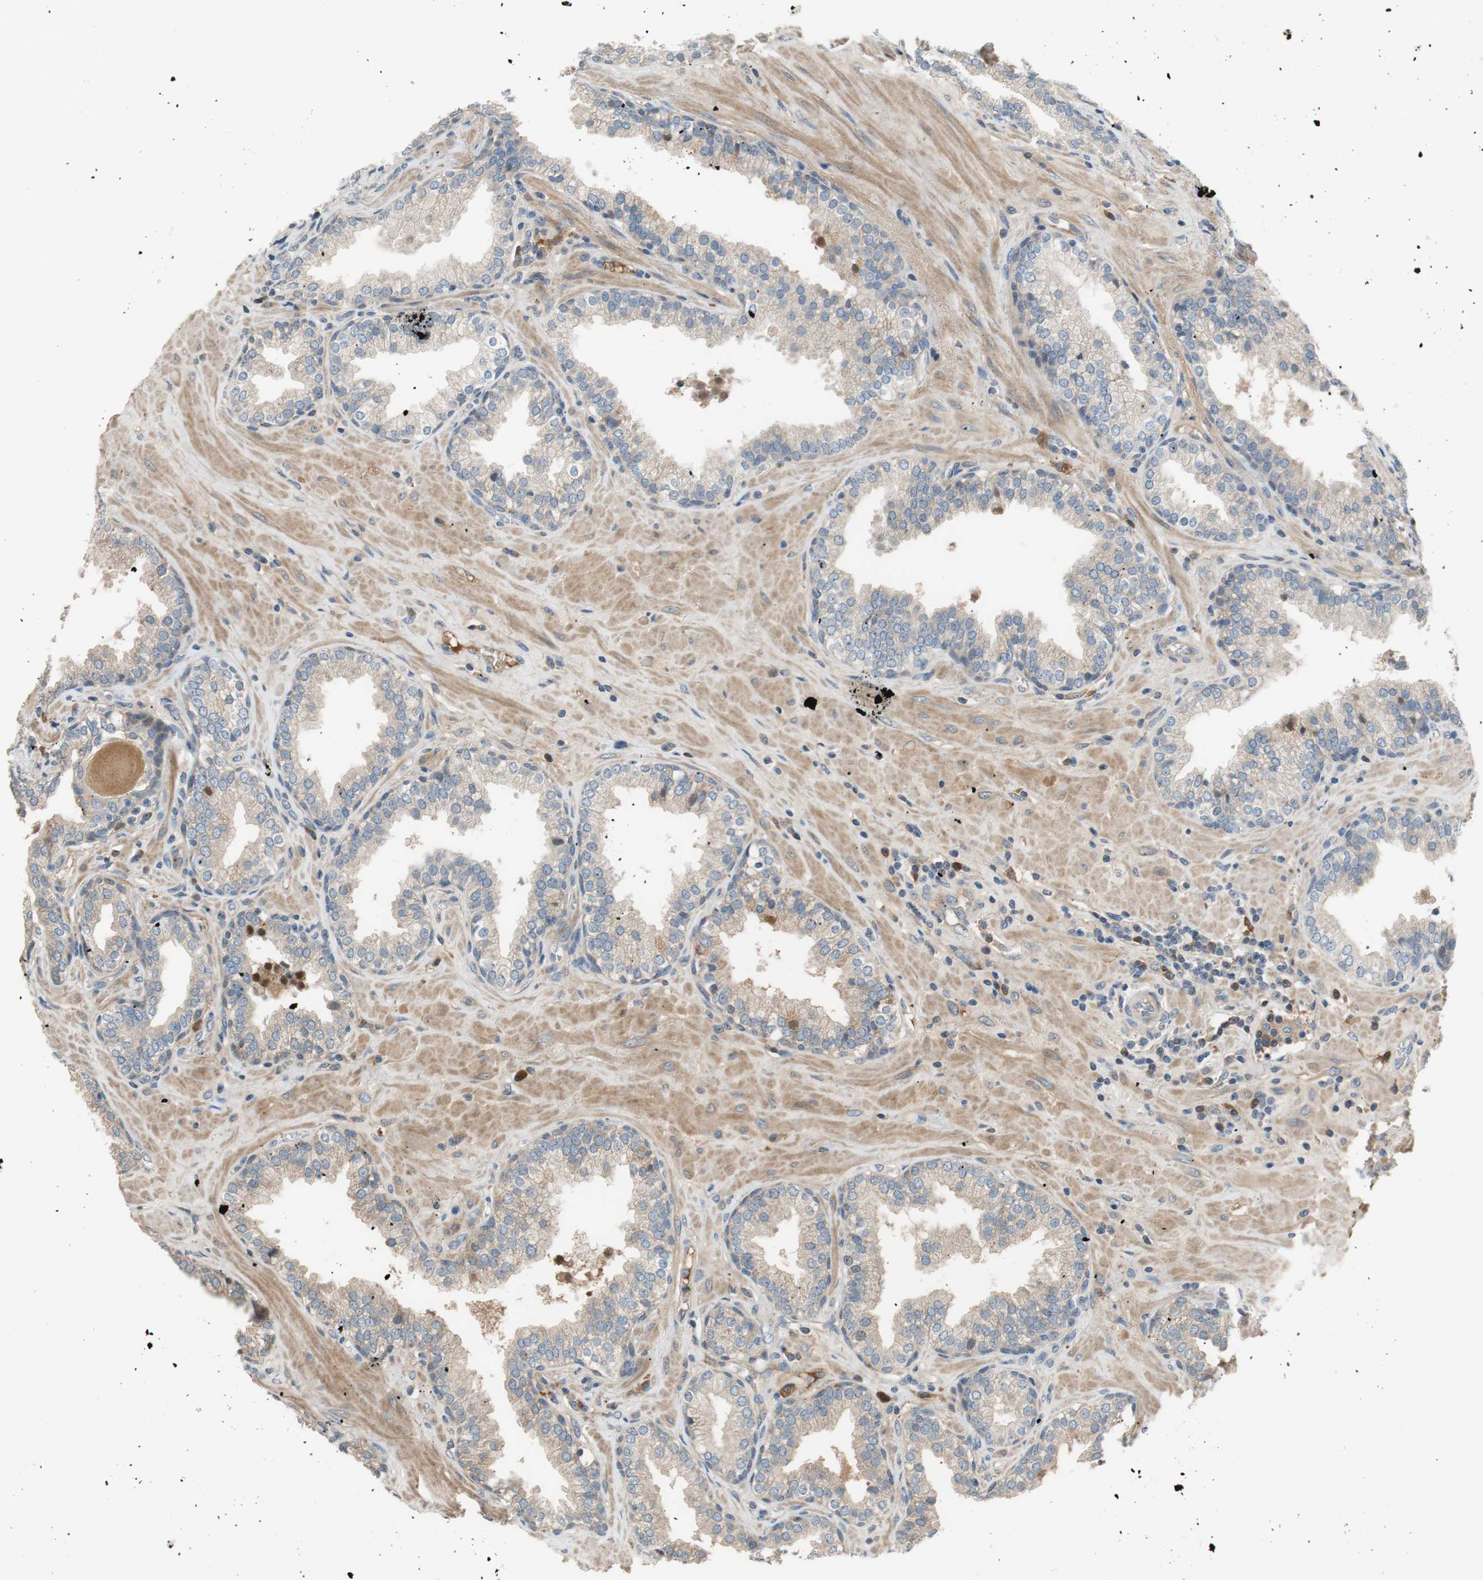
{"staining": {"intensity": "weak", "quantity": ">75%", "location": "cytoplasmic/membranous"}, "tissue": "prostate", "cell_type": "Glandular cells", "image_type": "normal", "snomed": [{"axis": "morphology", "description": "Normal tissue, NOS"}, {"axis": "topography", "description": "Prostate"}], "caption": "A brown stain highlights weak cytoplasmic/membranous positivity of a protein in glandular cells of normal human prostate.", "gene": "C4A", "patient": {"sex": "male", "age": 51}}